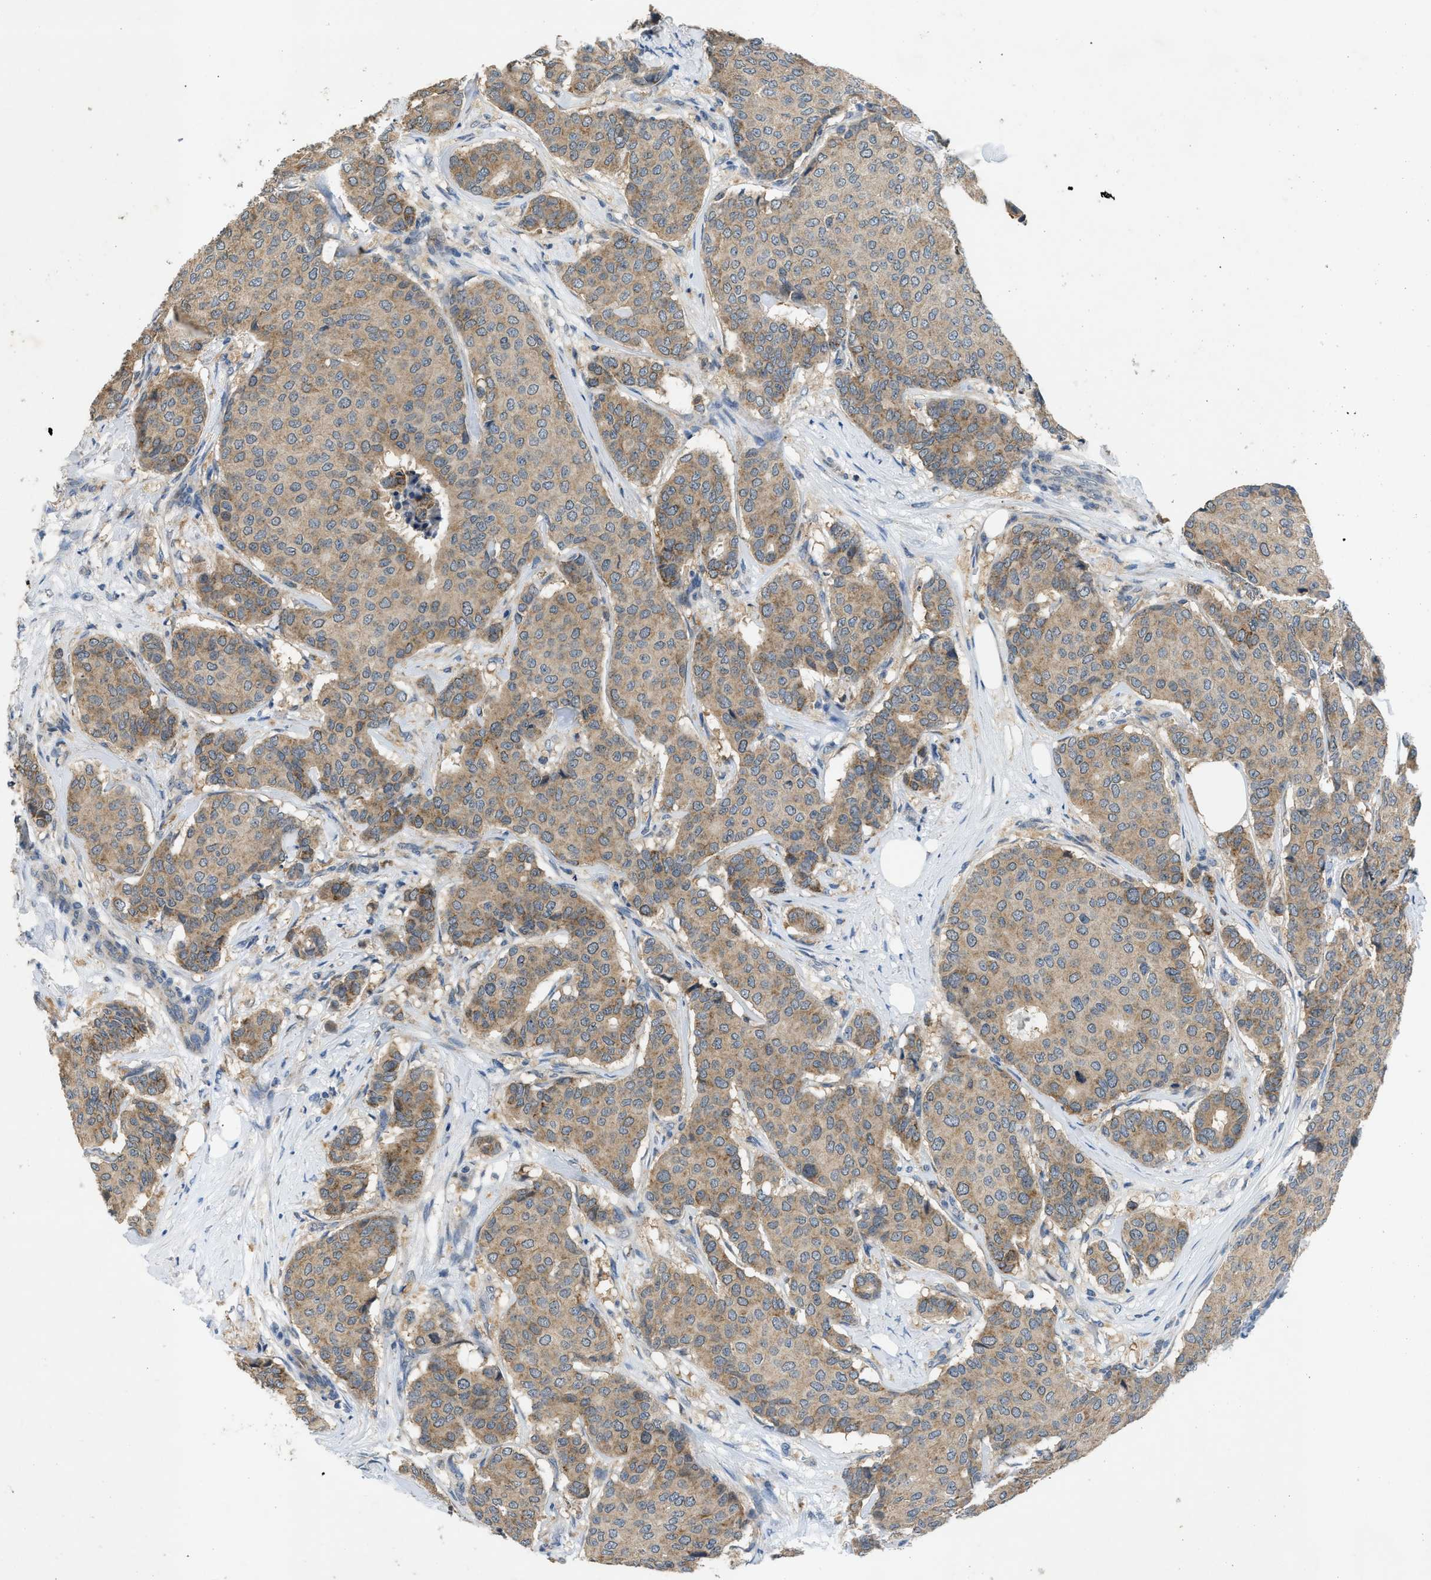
{"staining": {"intensity": "weak", "quantity": ">75%", "location": "cytoplasmic/membranous"}, "tissue": "breast cancer", "cell_type": "Tumor cells", "image_type": "cancer", "snomed": [{"axis": "morphology", "description": "Duct carcinoma"}, {"axis": "topography", "description": "Breast"}], "caption": "IHC (DAB) staining of human invasive ductal carcinoma (breast) reveals weak cytoplasmic/membranous protein staining in about >75% of tumor cells.", "gene": "TOMM34", "patient": {"sex": "female", "age": 75}}